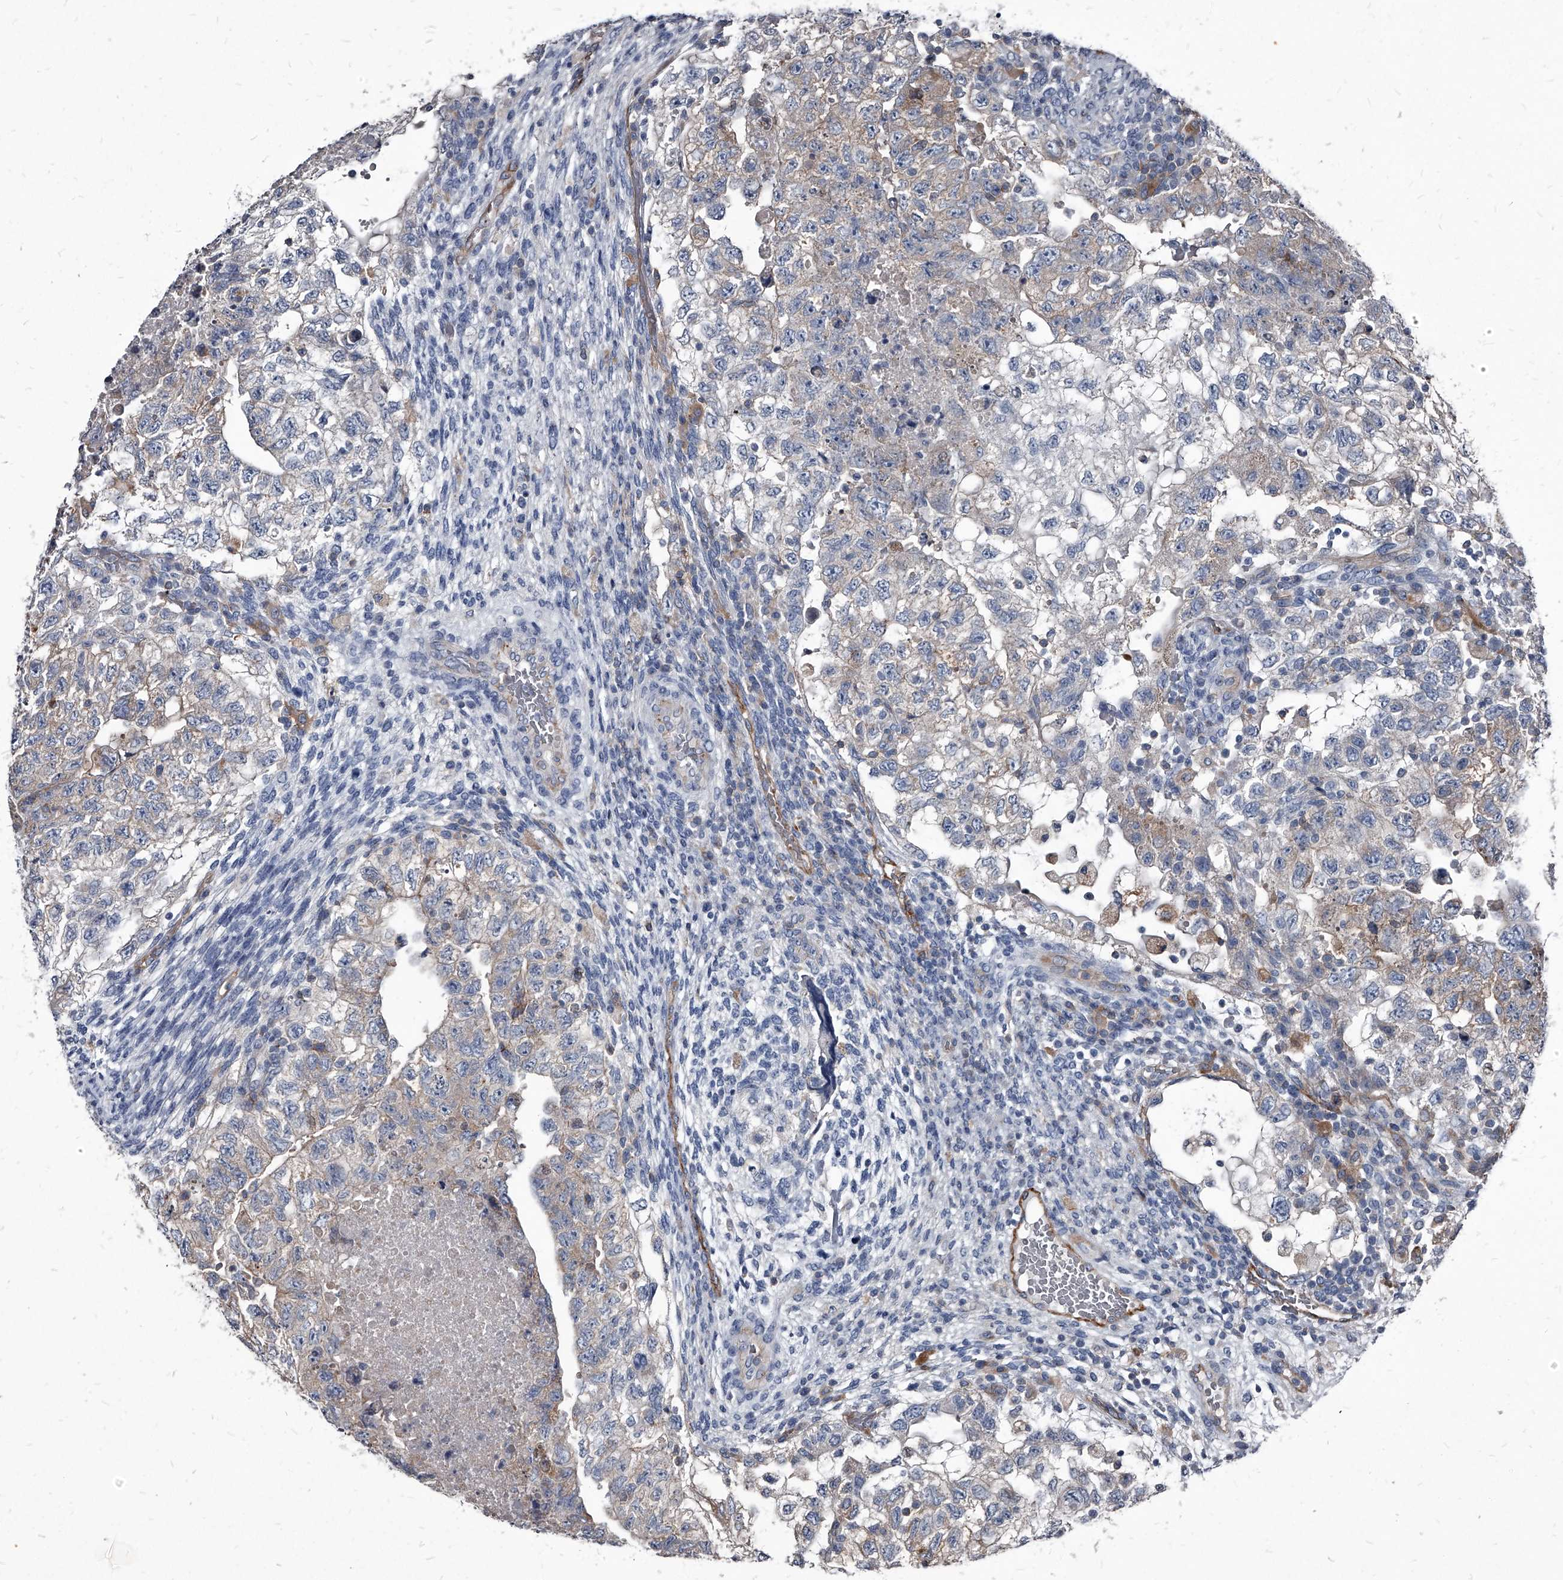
{"staining": {"intensity": "weak", "quantity": "<25%", "location": "cytoplasmic/membranous"}, "tissue": "testis cancer", "cell_type": "Tumor cells", "image_type": "cancer", "snomed": [{"axis": "morphology", "description": "Carcinoma, Embryonal, NOS"}, {"axis": "topography", "description": "Testis"}], "caption": "Human testis cancer stained for a protein using IHC shows no staining in tumor cells.", "gene": "PGLYRP3", "patient": {"sex": "male", "age": 36}}